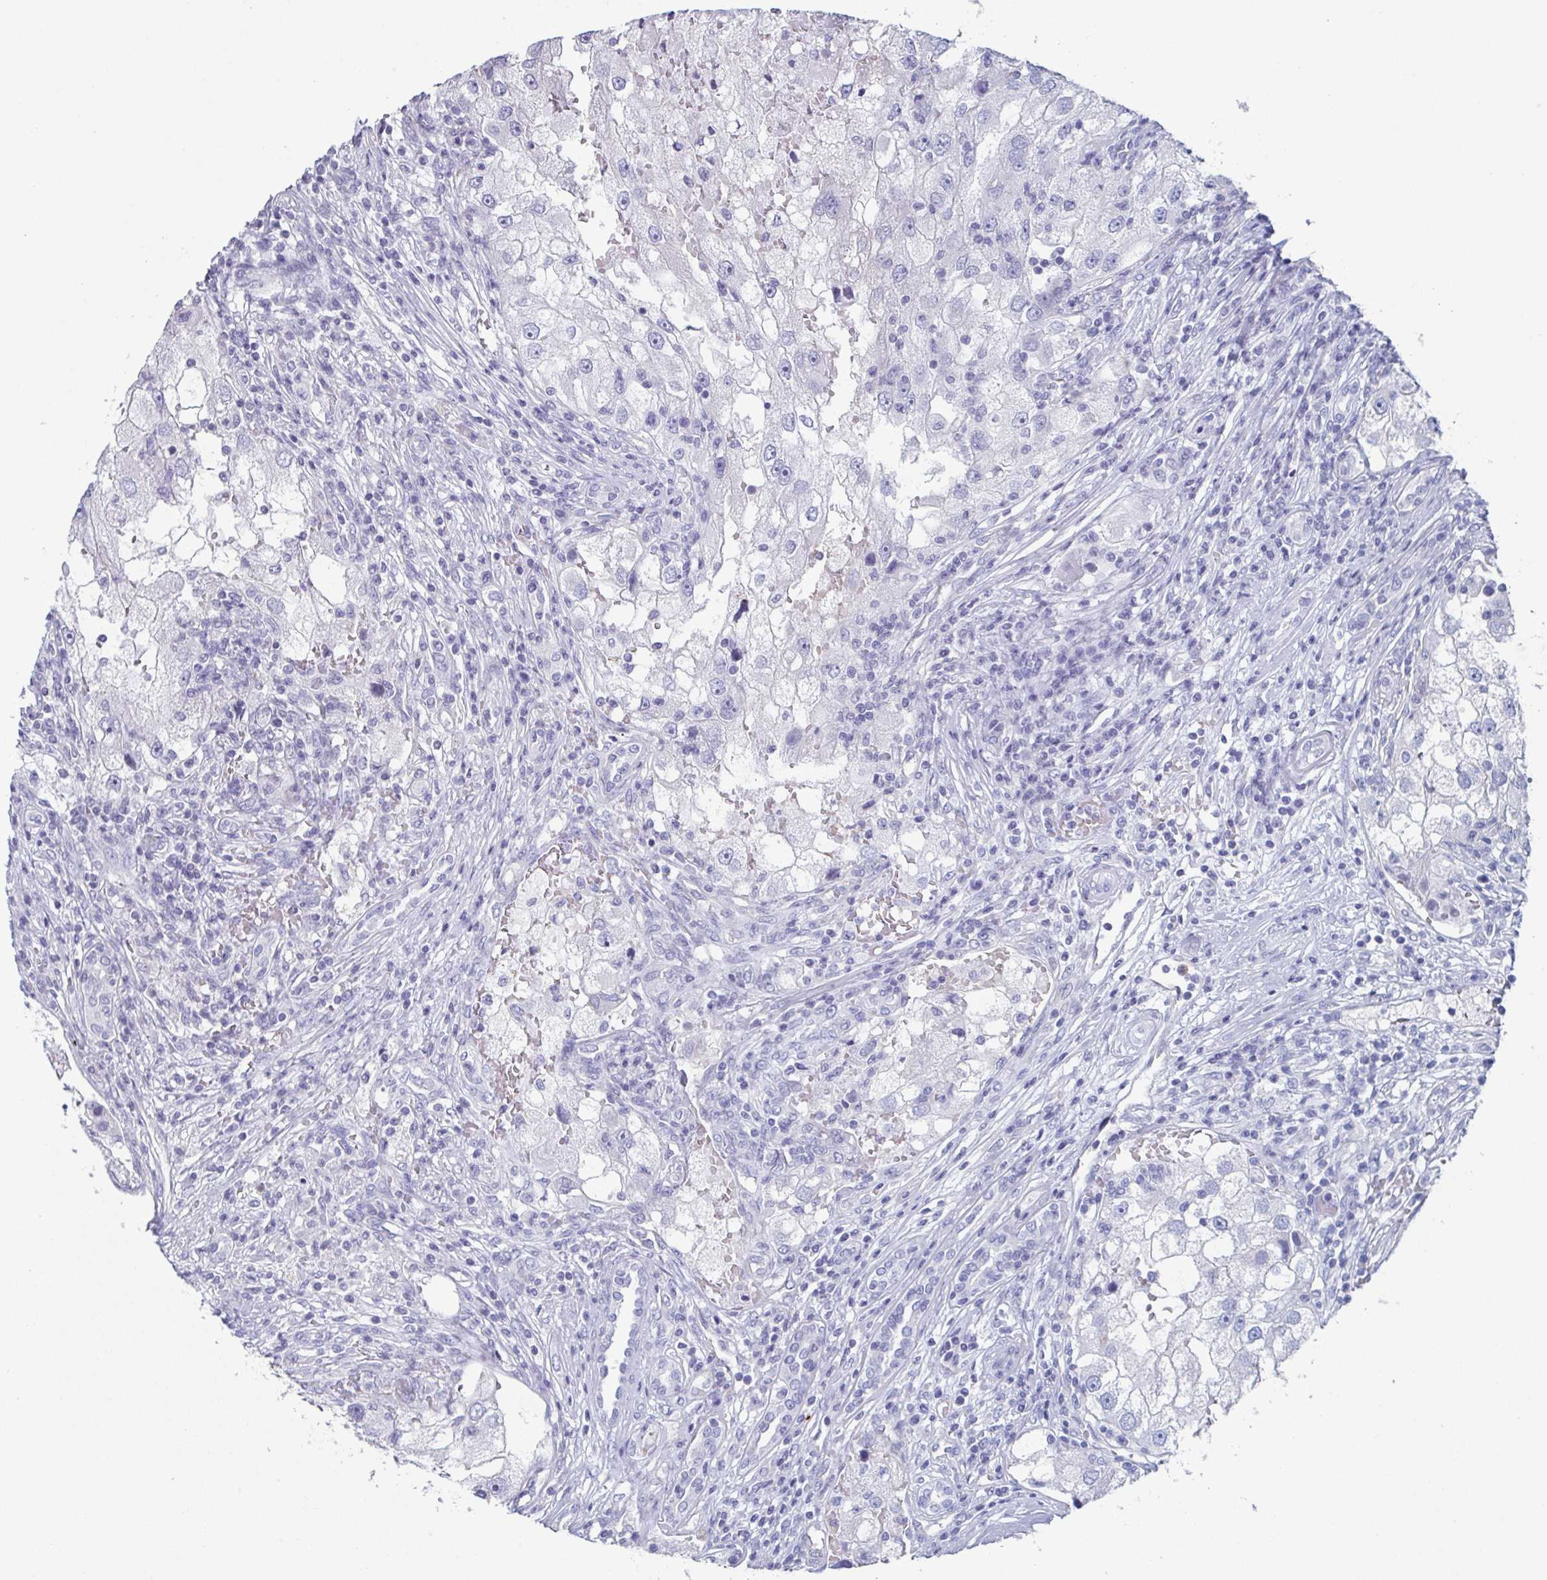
{"staining": {"intensity": "negative", "quantity": "none", "location": "none"}, "tissue": "renal cancer", "cell_type": "Tumor cells", "image_type": "cancer", "snomed": [{"axis": "morphology", "description": "Adenocarcinoma, NOS"}, {"axis": "topography", "description": "Kidney"}], "caption": "Renal cancer (adenocarcinoma) was stained to show a protein in brown. There is no significant expression in tumor cells.", "gene": "BPI", "patient": {"sex": "male", "age": 63}}